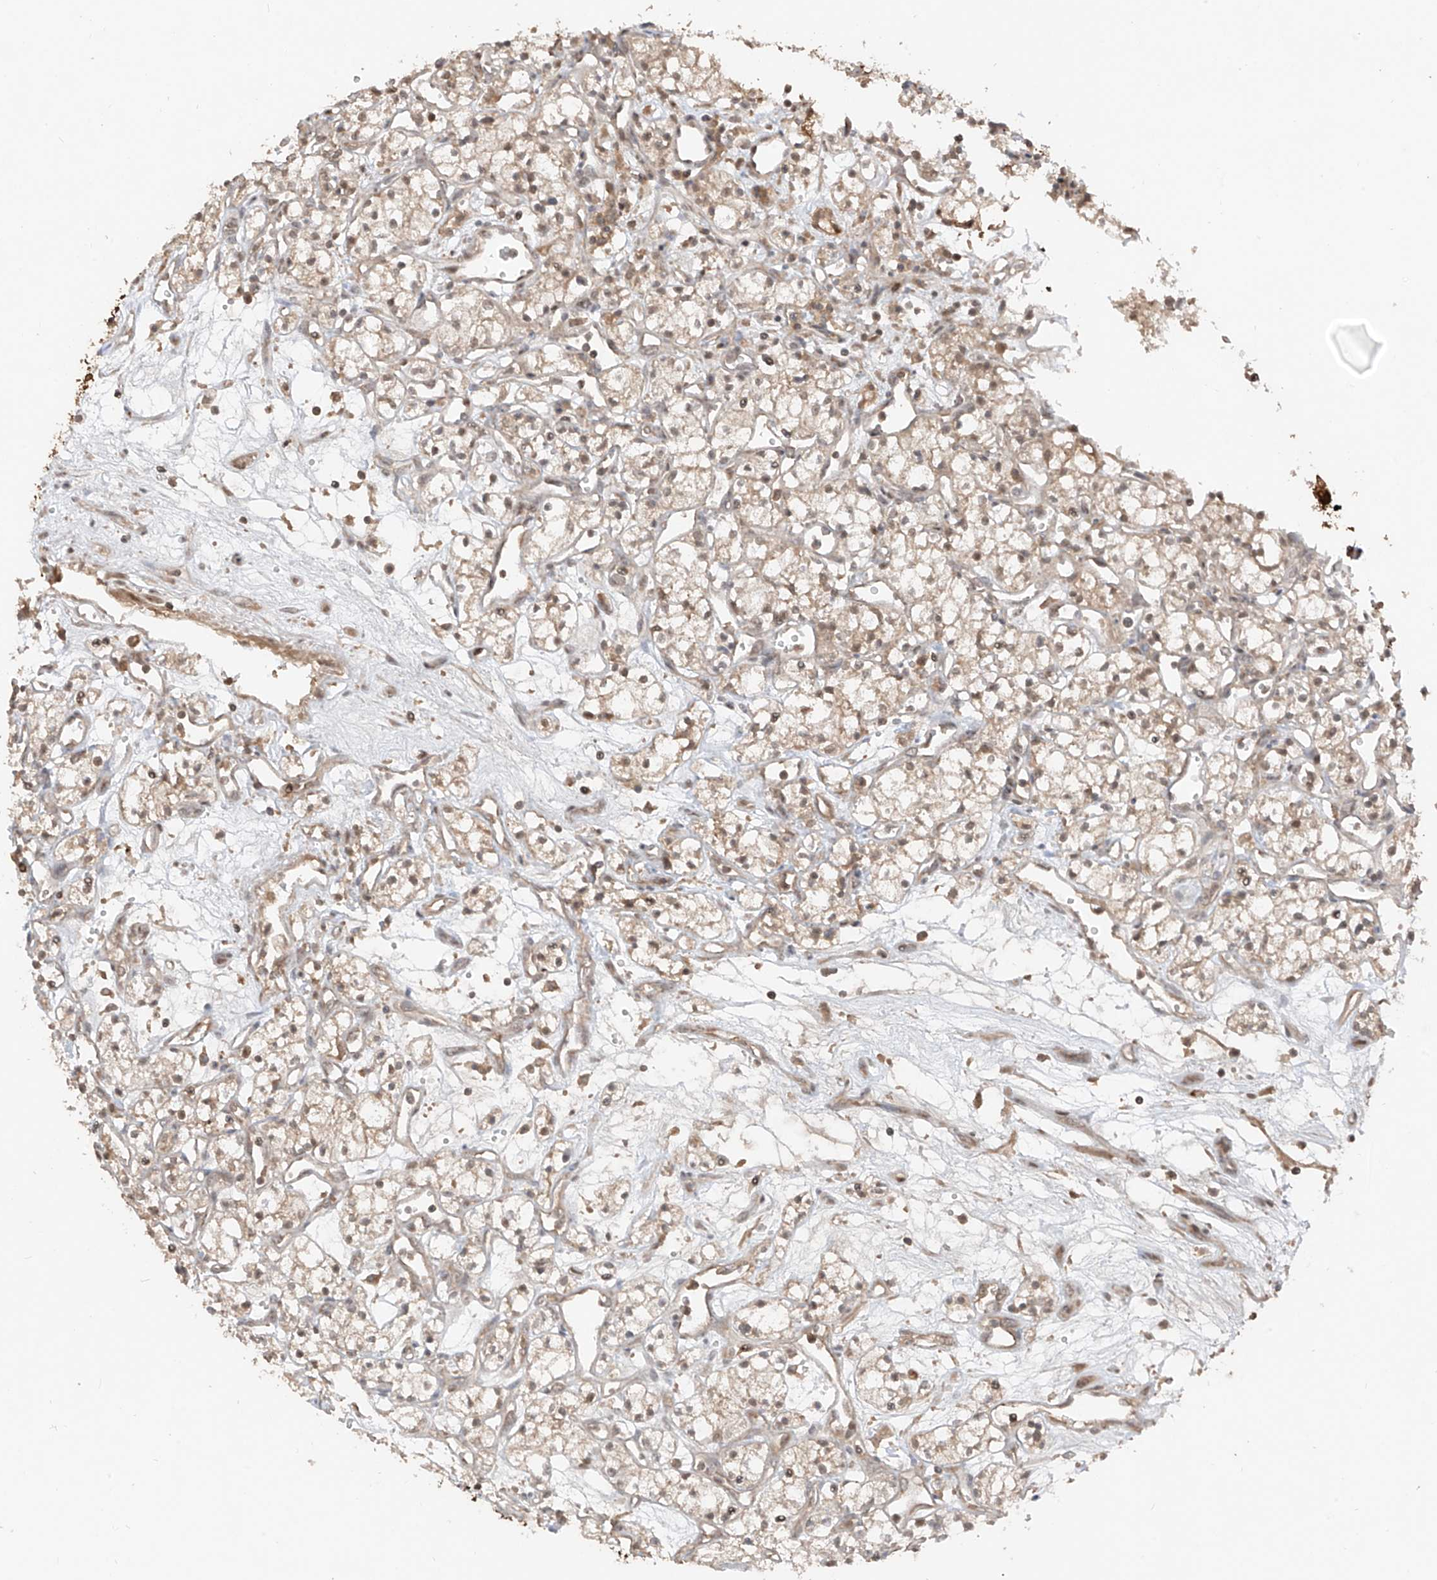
{"staining": {"intensity": "weak", "quantity": "25%-75%", "location": "cytoplasmic/membranous"}, "tissue": "renal cancer", "cell_type": "Tumor cells", "image_type": "cancer", "snomed": [{"axis": "morphology", "description": "Adenocarcinoma, NOS"}, {"axis": "topography", "description": "Kidney"}], "caption": "Immunohistochemistry (IHC) micrograph of neoplastic tissue: human renal cancer stained using immunohistochemistry (IHC) reveals low levels of weak protein expression localized specifically in the cytoplasmic/membranous of tumor cells, appearing as a cytoplasmic/membranous brown color.", "gene": "COLGALT2", "patient": {"sex": "male", "age": 59}}